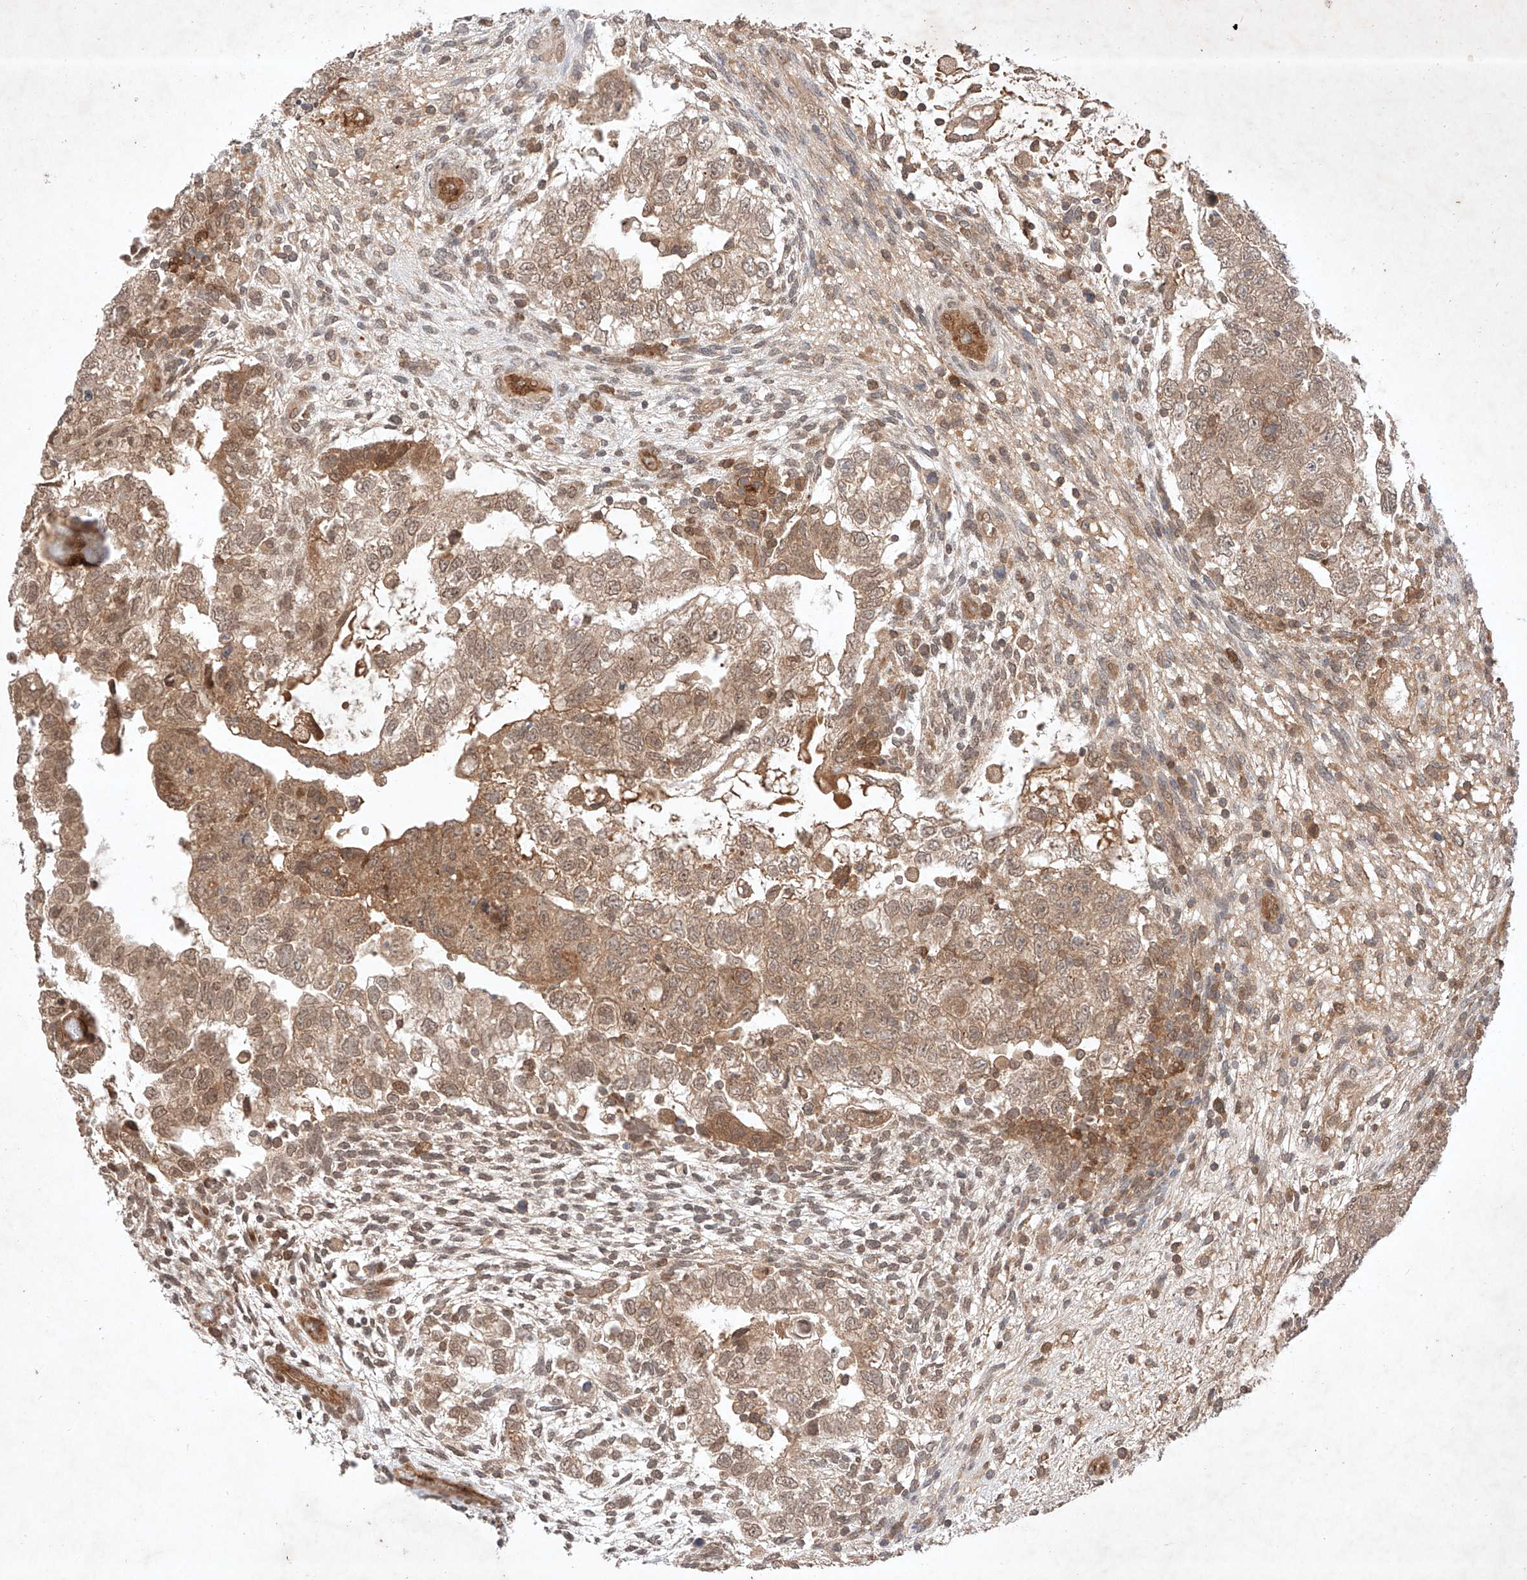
{"staining": {"intensity": "moderate", "quantity": ">75%", "location": "cytoplasmic/membranous,nuclear"}, "tissue": "testis cancer", "cell_type": "Tumor cells", "image_type": "cancer", "snomed": [{"axis": "morphology", "description": "Carcinoma, Embryonal, NOS"}, {"axis": "topography", "description": "Testis"}], "caption": "Tumor cells demonstrate moderate cytoplasmic/membranous and nuclear staining in about >75% of cells in testis cancer.", "gene": "ZNF124", "patient": {"sex": "male", "age": 37}}